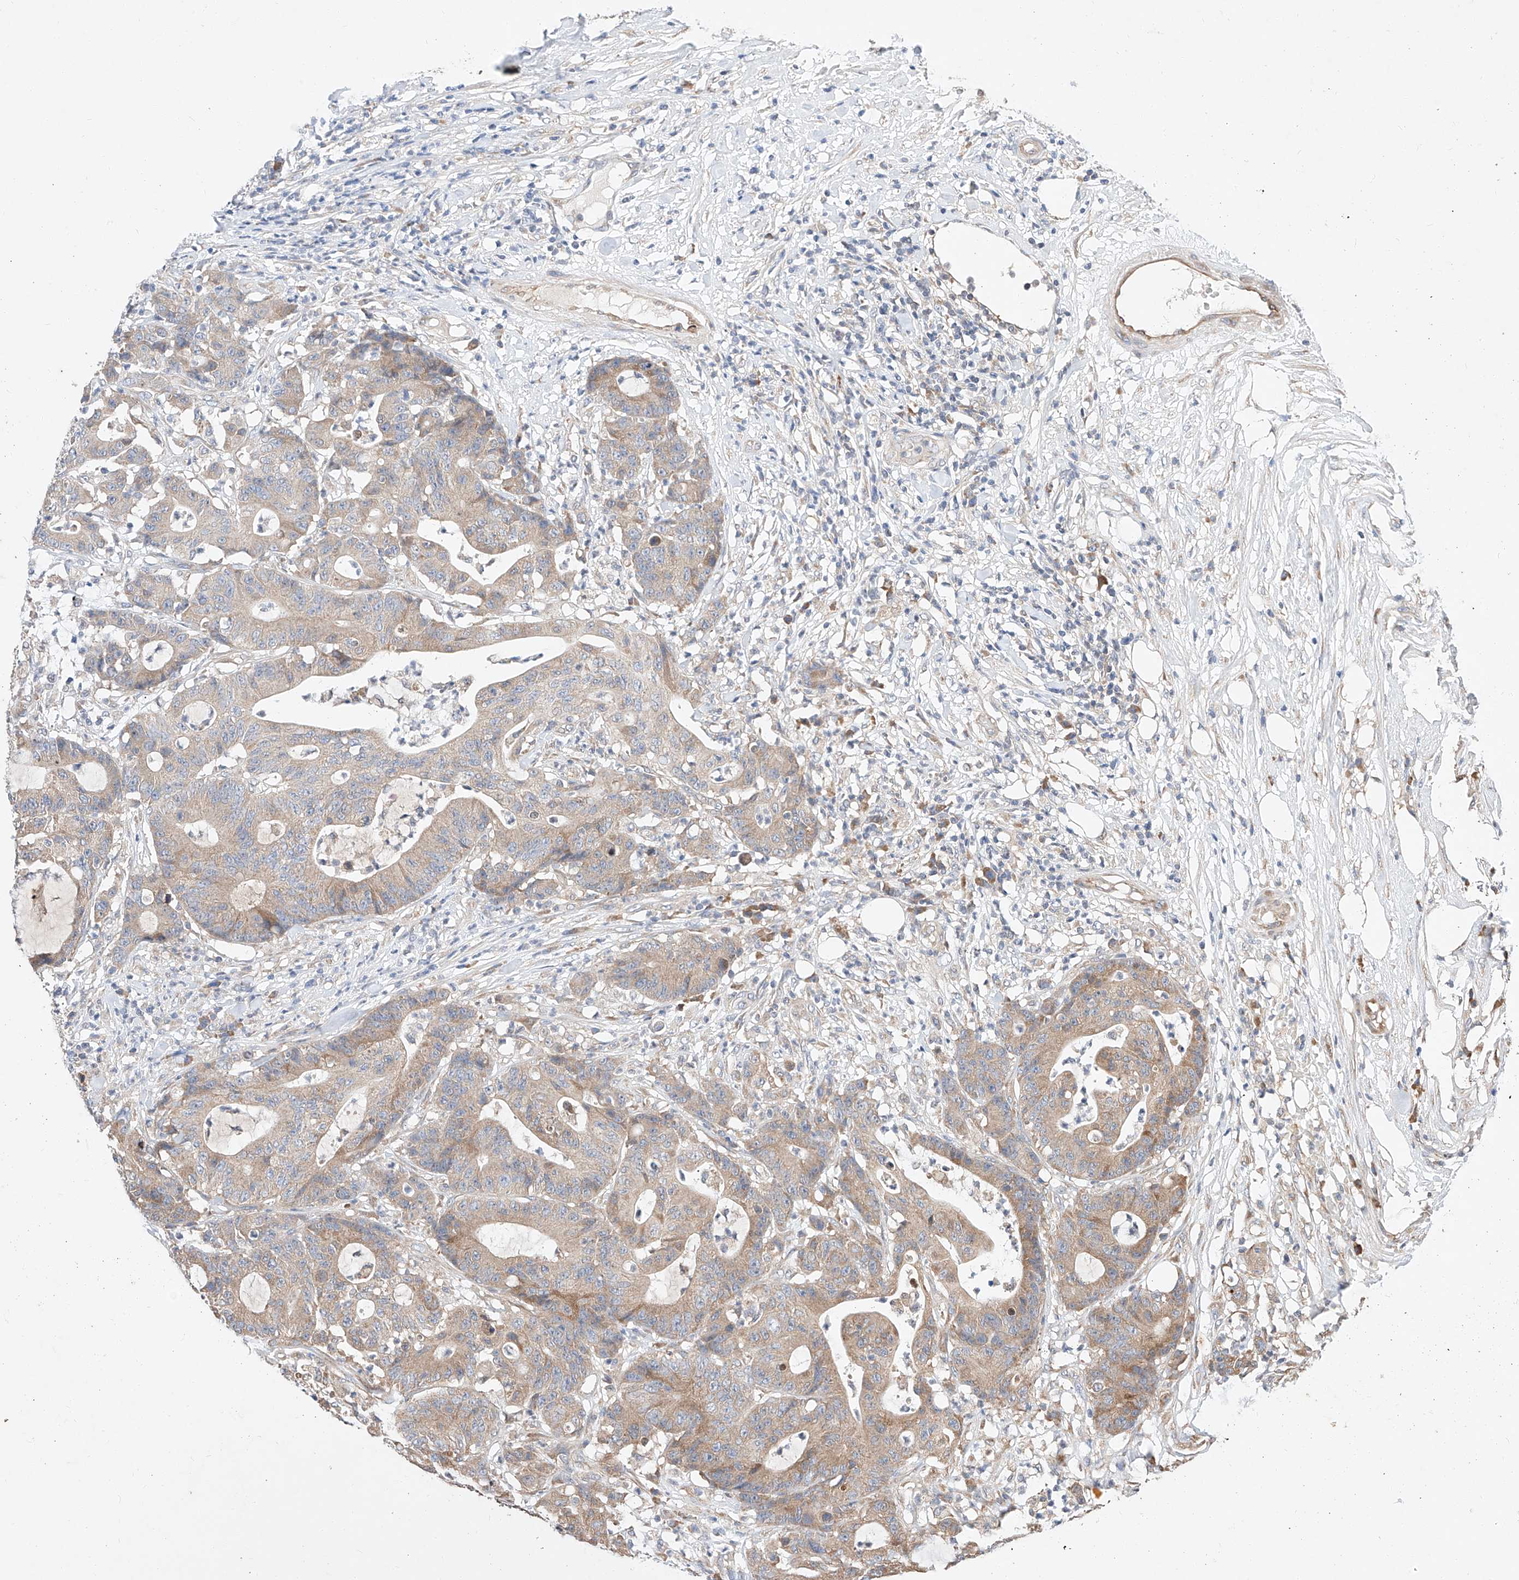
{"staining": {"intensity": "weak", "quantity": ">75%", "location": "cytoplasmic/membranous"}, "tissue": "colorectal cancer", "cell_type": "Tumor cells", "image_type": "cancer", "snomed": [{"axis": "morphology", "description": "Adenocarcinoma, NOS"}, {"axis": "topography", "description": "Colon"}], "caption": "Colorectal cancer stained for a protein displays weak cytoplasmic/membranous positivity in tumor cells. (IHC, brightfield microscopy, high magnification).", "gene": "C6orf118", "patient": {"sex": "female", "age": 84}}